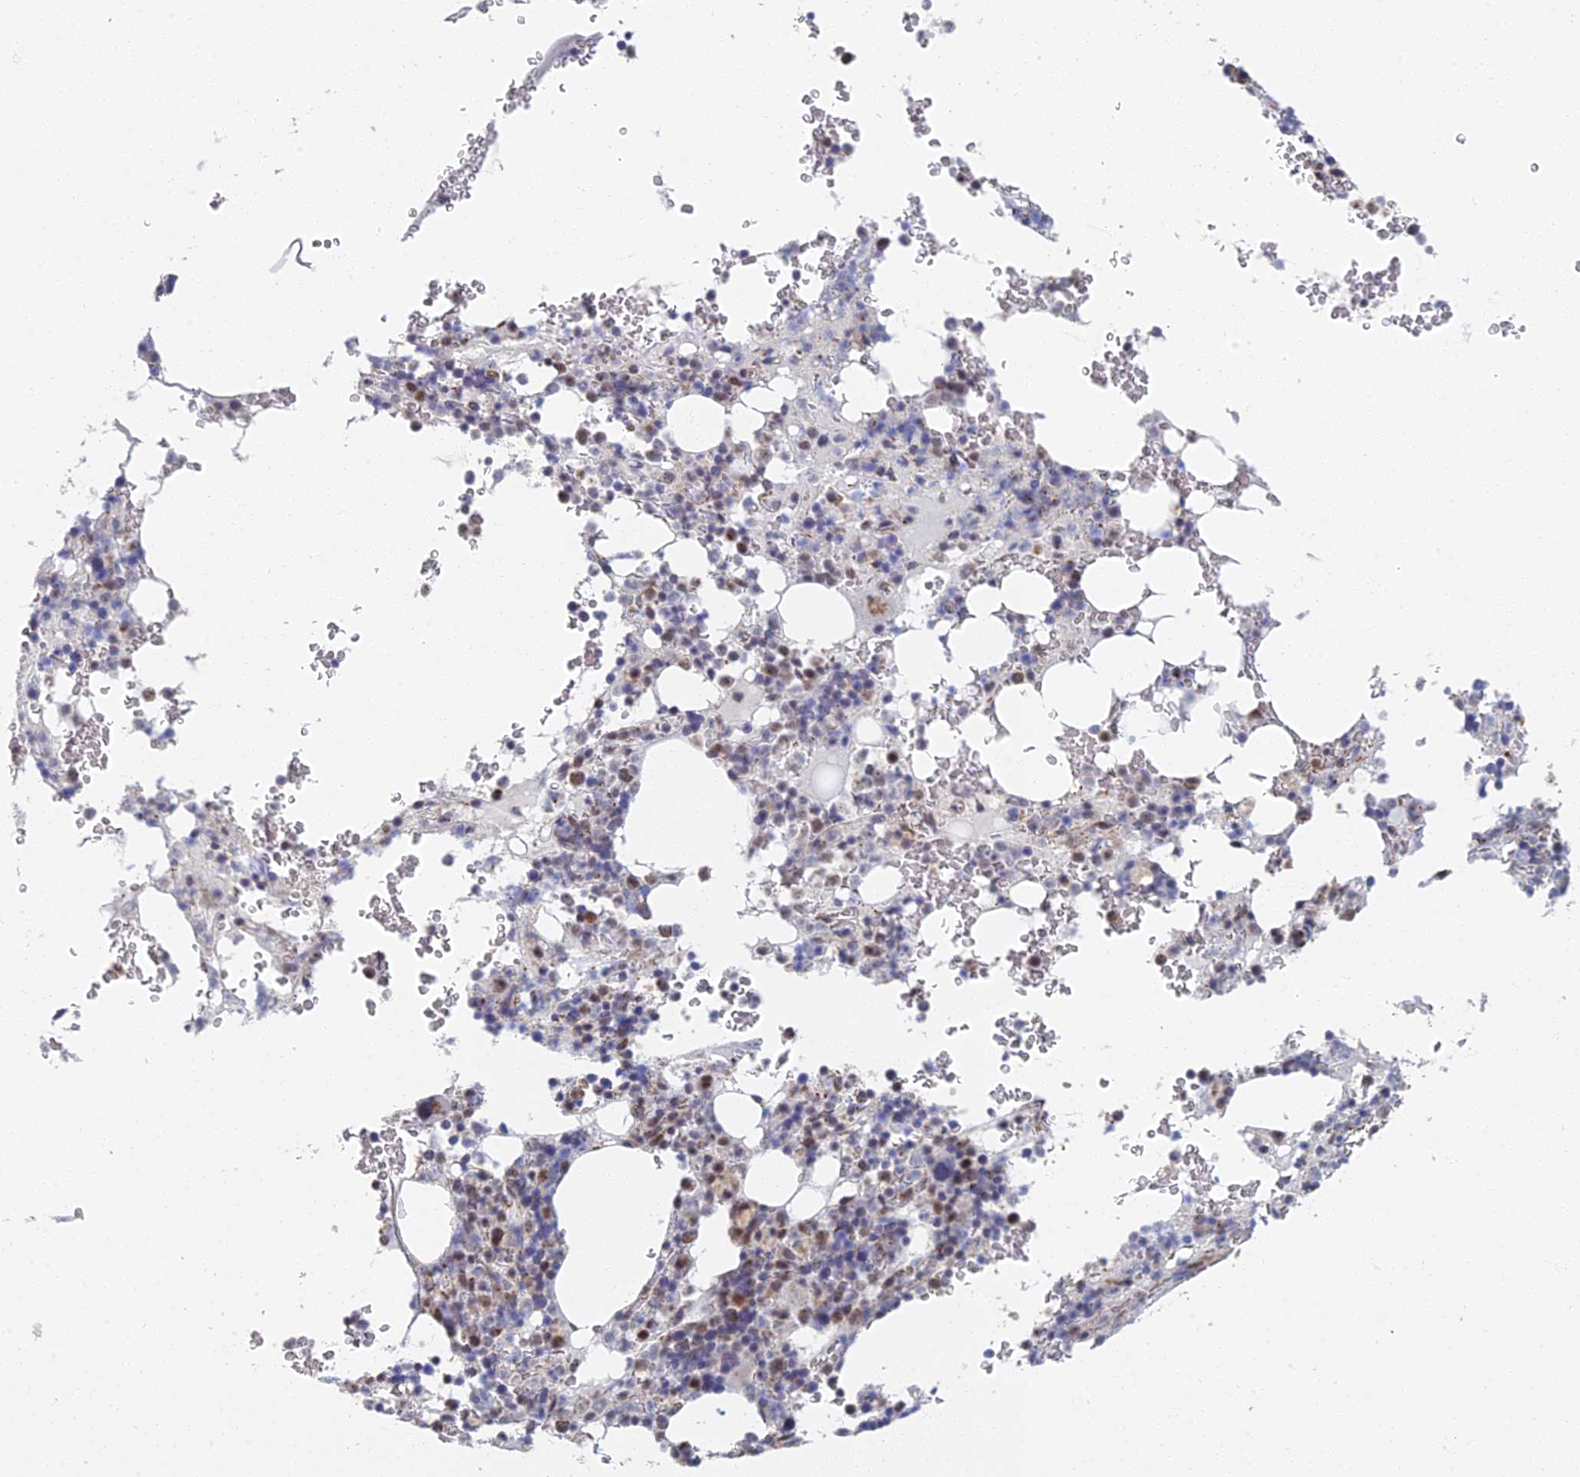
{"staining": {"intensity": "moderate", "quantity": "<25%", "location": "cytoplasmic/membranous"}, "tissue": "bone marrow", "cell_type": "Hematopoietic cells", "image_type": "normal", "snomed": [{"axis": "morphology", "description": "Normal tissue, NOS"}, {"axis": "topography", "description": "Bone marrow"}], "caption": "A histopathology image of bone marrow stained for a protein exhibits moderate cytoplasmic/membranous brown staining in hematopoietic cells.", "gene": "GPATCH1", "patient": {"sex": "male", "age": 58}}